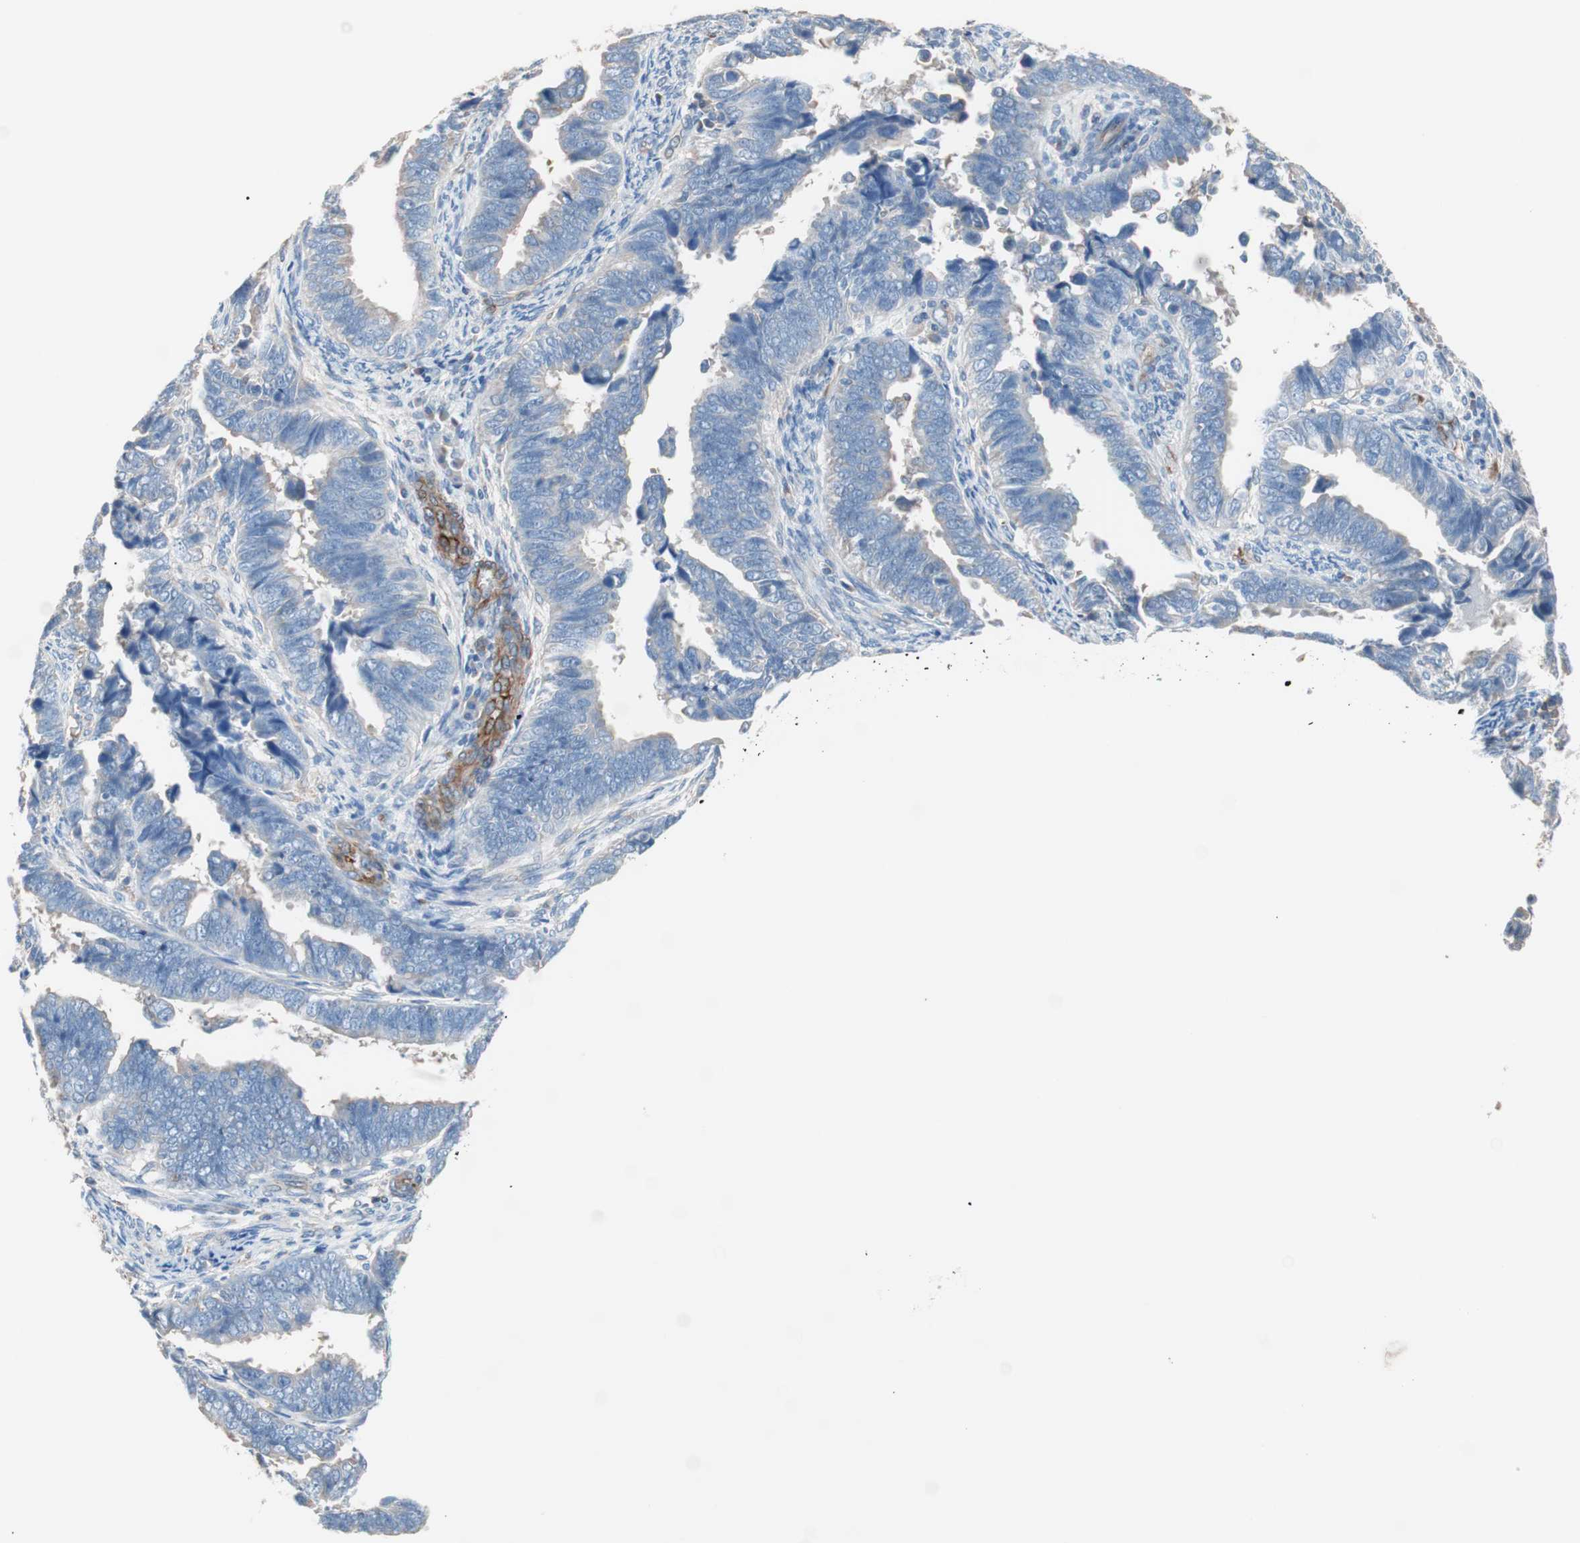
{"staining": {"intensity": "negative", "quantity": "none", "location": "none"}, "tissue": "endometrial cancer", "cell_type": "Tumor cells", "image_type": "cancer", "snomed": [{"axis": "morphology", "description": "Adenocarcinoma, NOS"}, {"axis": "topography", "description": "Endometrium"}], "caption": "Endometrial cancer (adenocarcinoma) was stained to show a protein in brown. There is no significant staining in tumor cells.", "gene": "GPR160", "patient": {"sex": "female", "age": 75}}